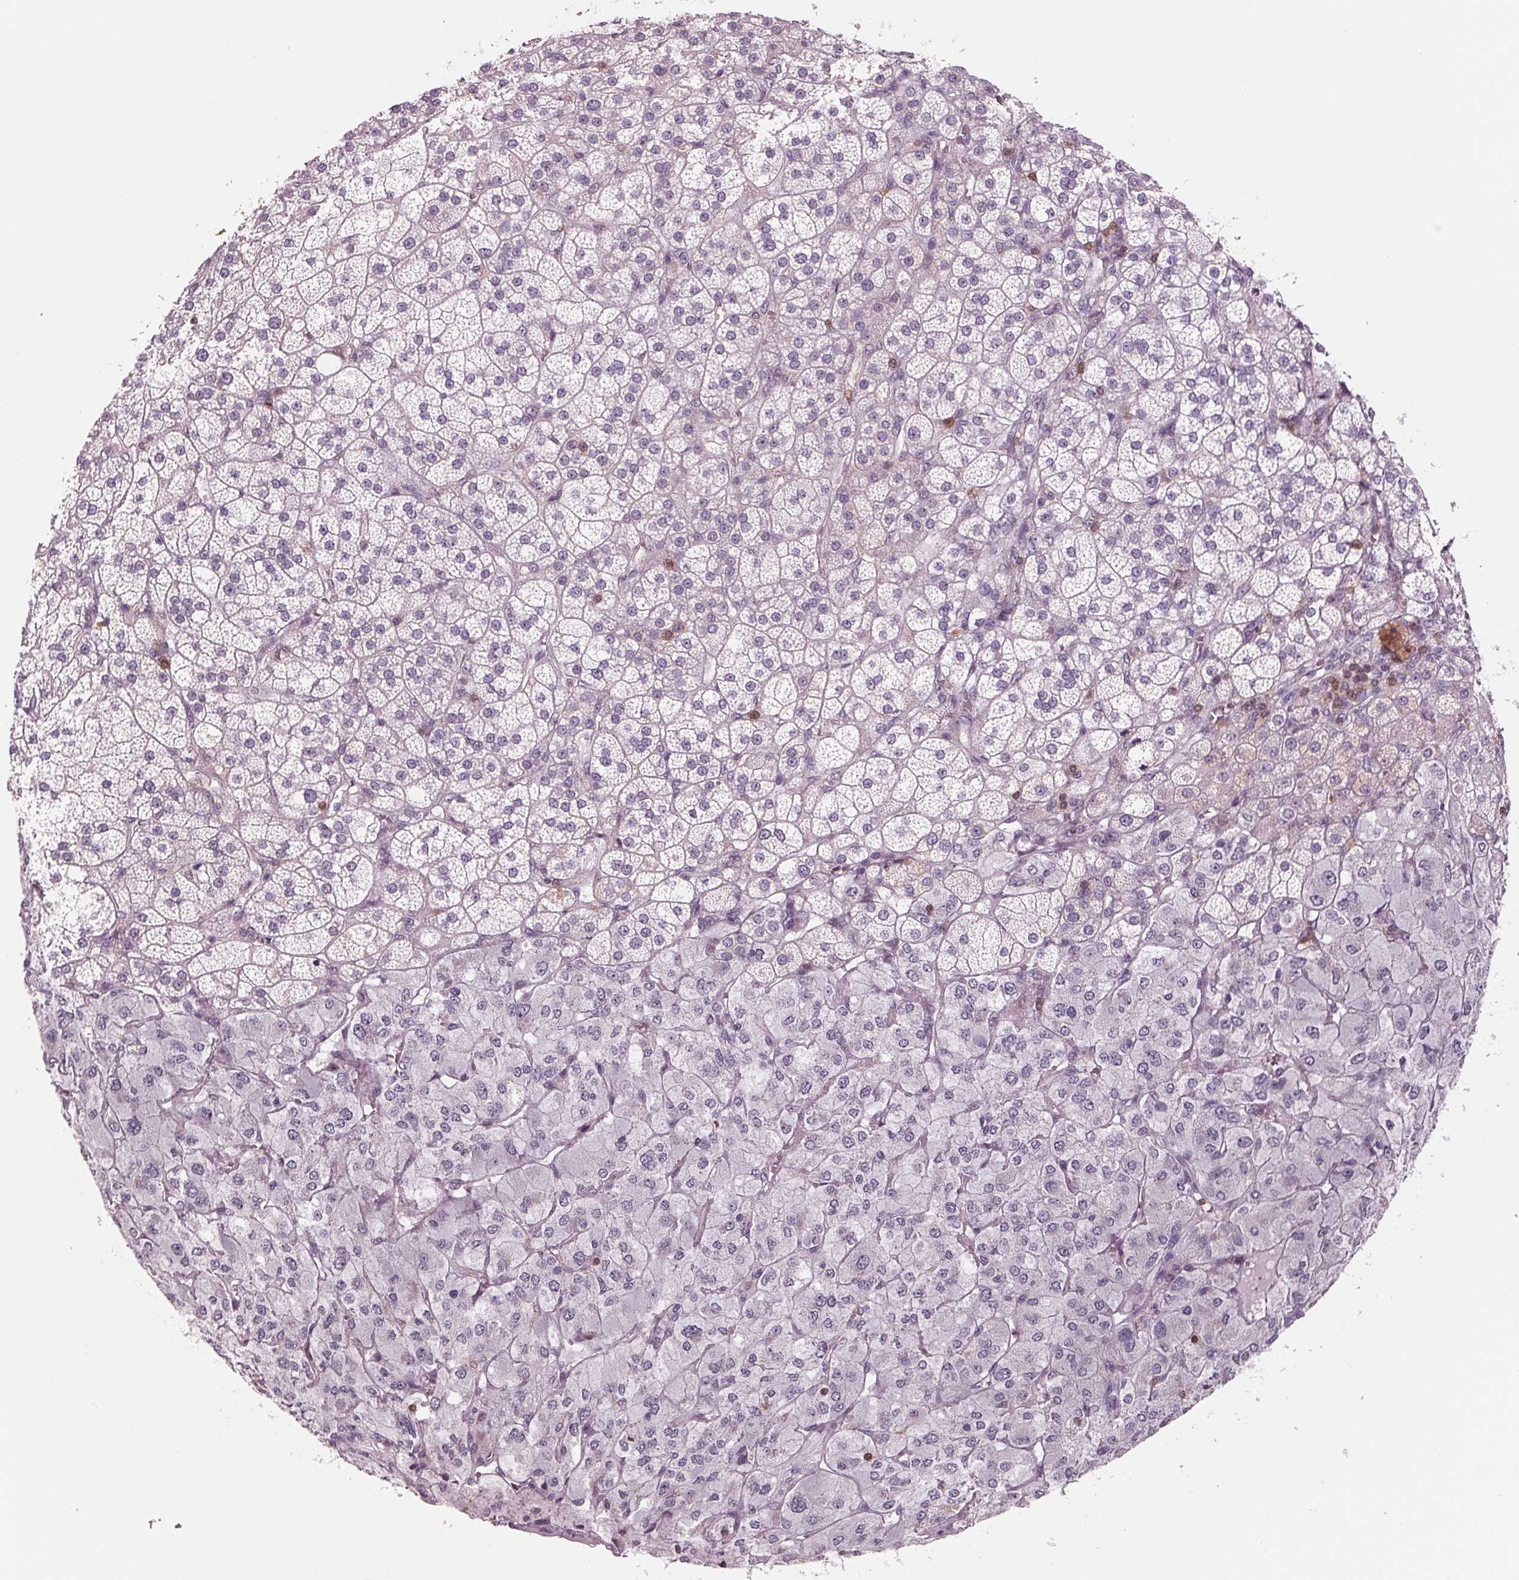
{"staining": {"intensity": "negative", "quantity": "none", "location": "none"}, "tissue": "adrenal gland", "cell_type": "Glandular cells", "image_type": "normal", "snomed": [{"axis": "morphology", "description": "Normal tissue, NOS"}, {"axis": "topography", "description": "Adrenal gland"}], "caption": "Protein analysis of benign adrenal gland exhibits no significant staining in glandular cells. (Immunohistochemistry, brightfield microscopy, high magnification).", "gene": "ARHGAP25", "patient": {"sex": "female", "age": 60}}